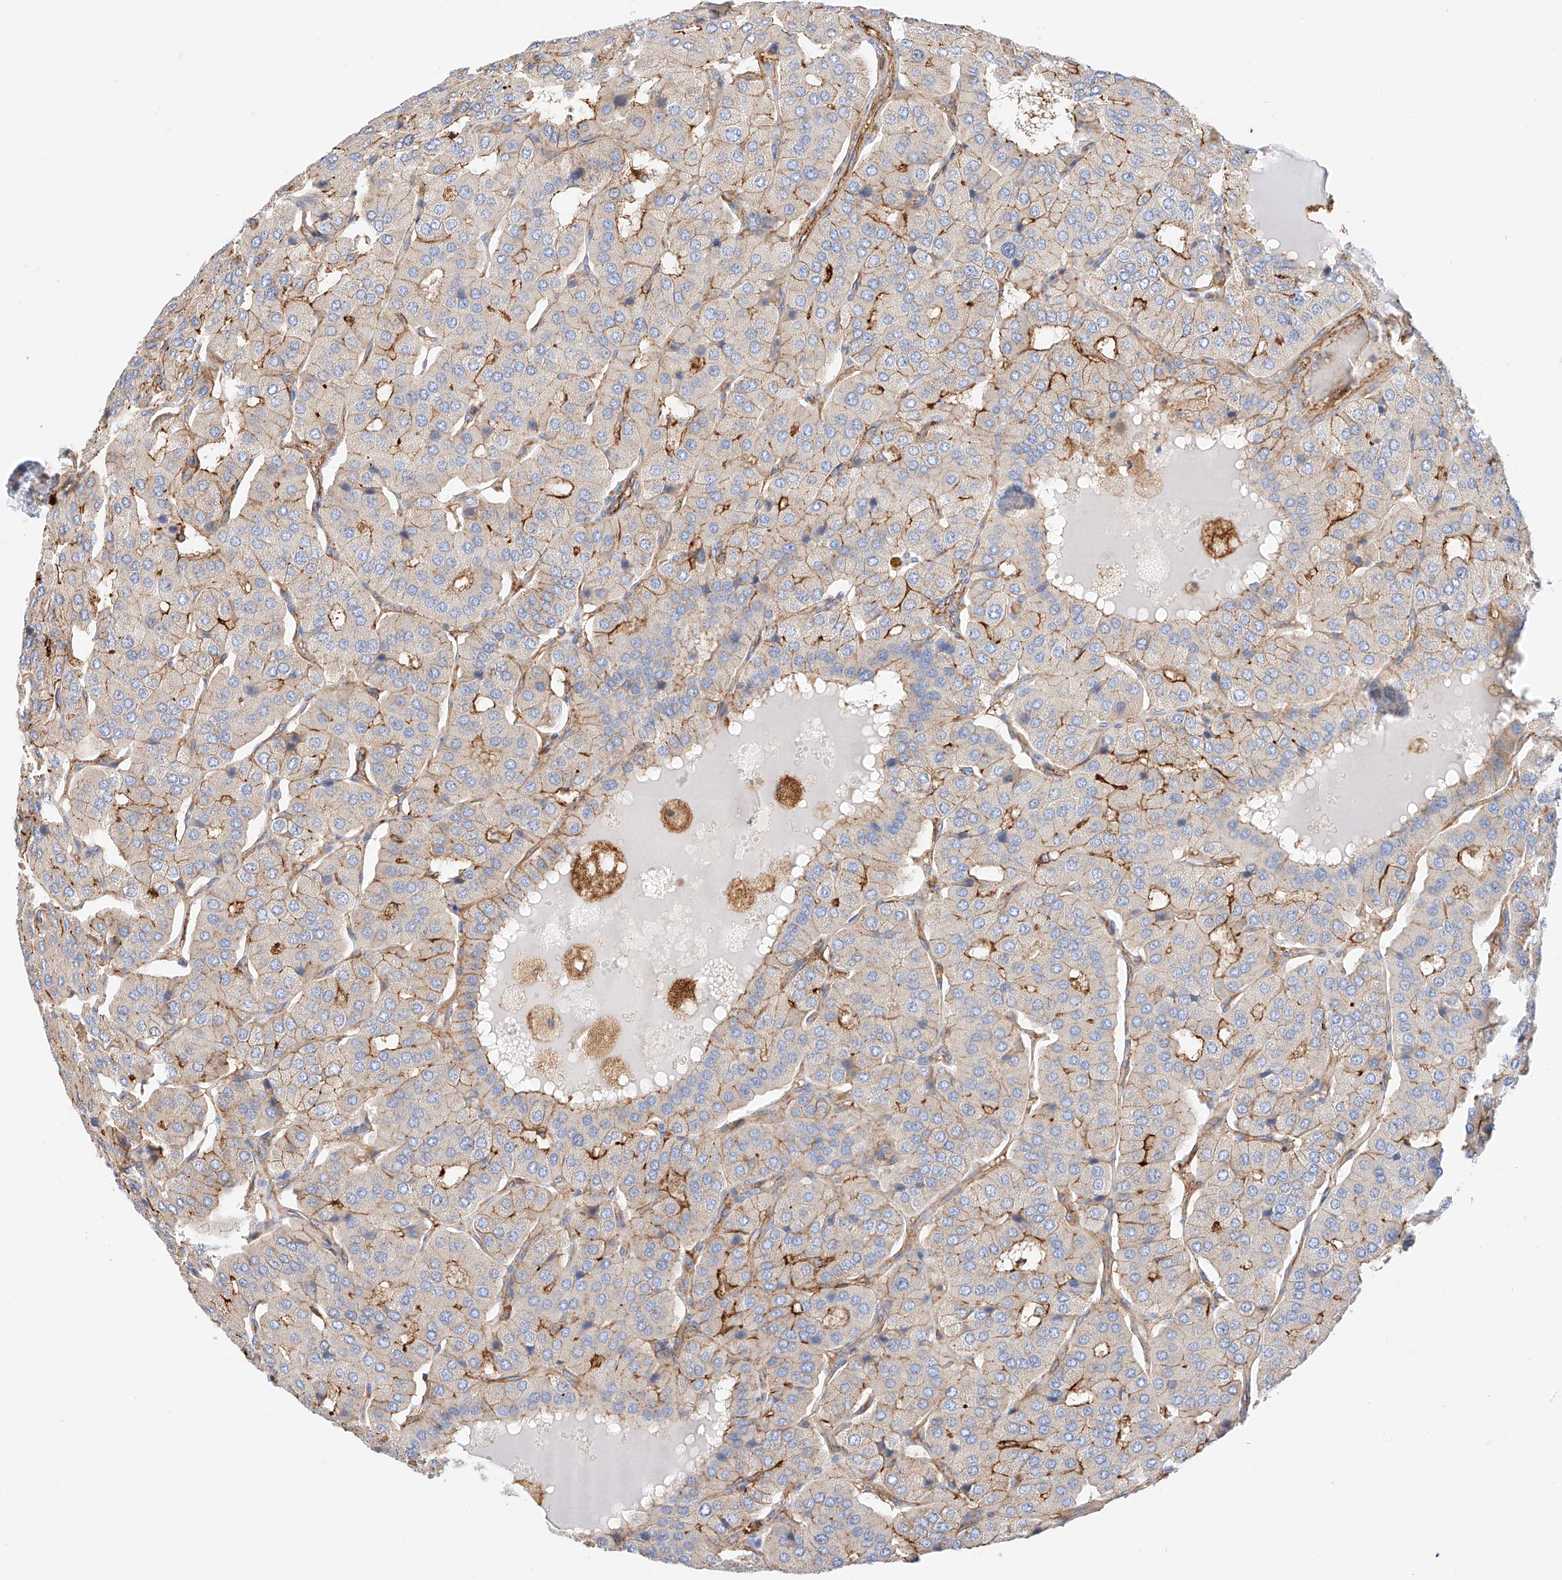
{"staining": {"intensity": "strong", "quantity": "<25%", "location": "cytoplasmic/membranous"}, "tissue": "parathyroid gland", "cell_type": "Glandular cells", "image_type": "normal", "snomed": [{"axis": "morphology", "description": "Normal tissue, NOS"}, {"axis": "morphology", "description": "Adenoma, NOS"}, {"axis": "topography", "description": "Parathyroid gland"}], "caption": "IHC micrograph of normal parathyroid gland stained for a protein (brown), which reveals medium levels of strong cytoplasmic/membranous staining in approximately <25% of glandular cells.", "gene": "ENSG00000259132", "patient": {"sex": "female", "age": 86}}